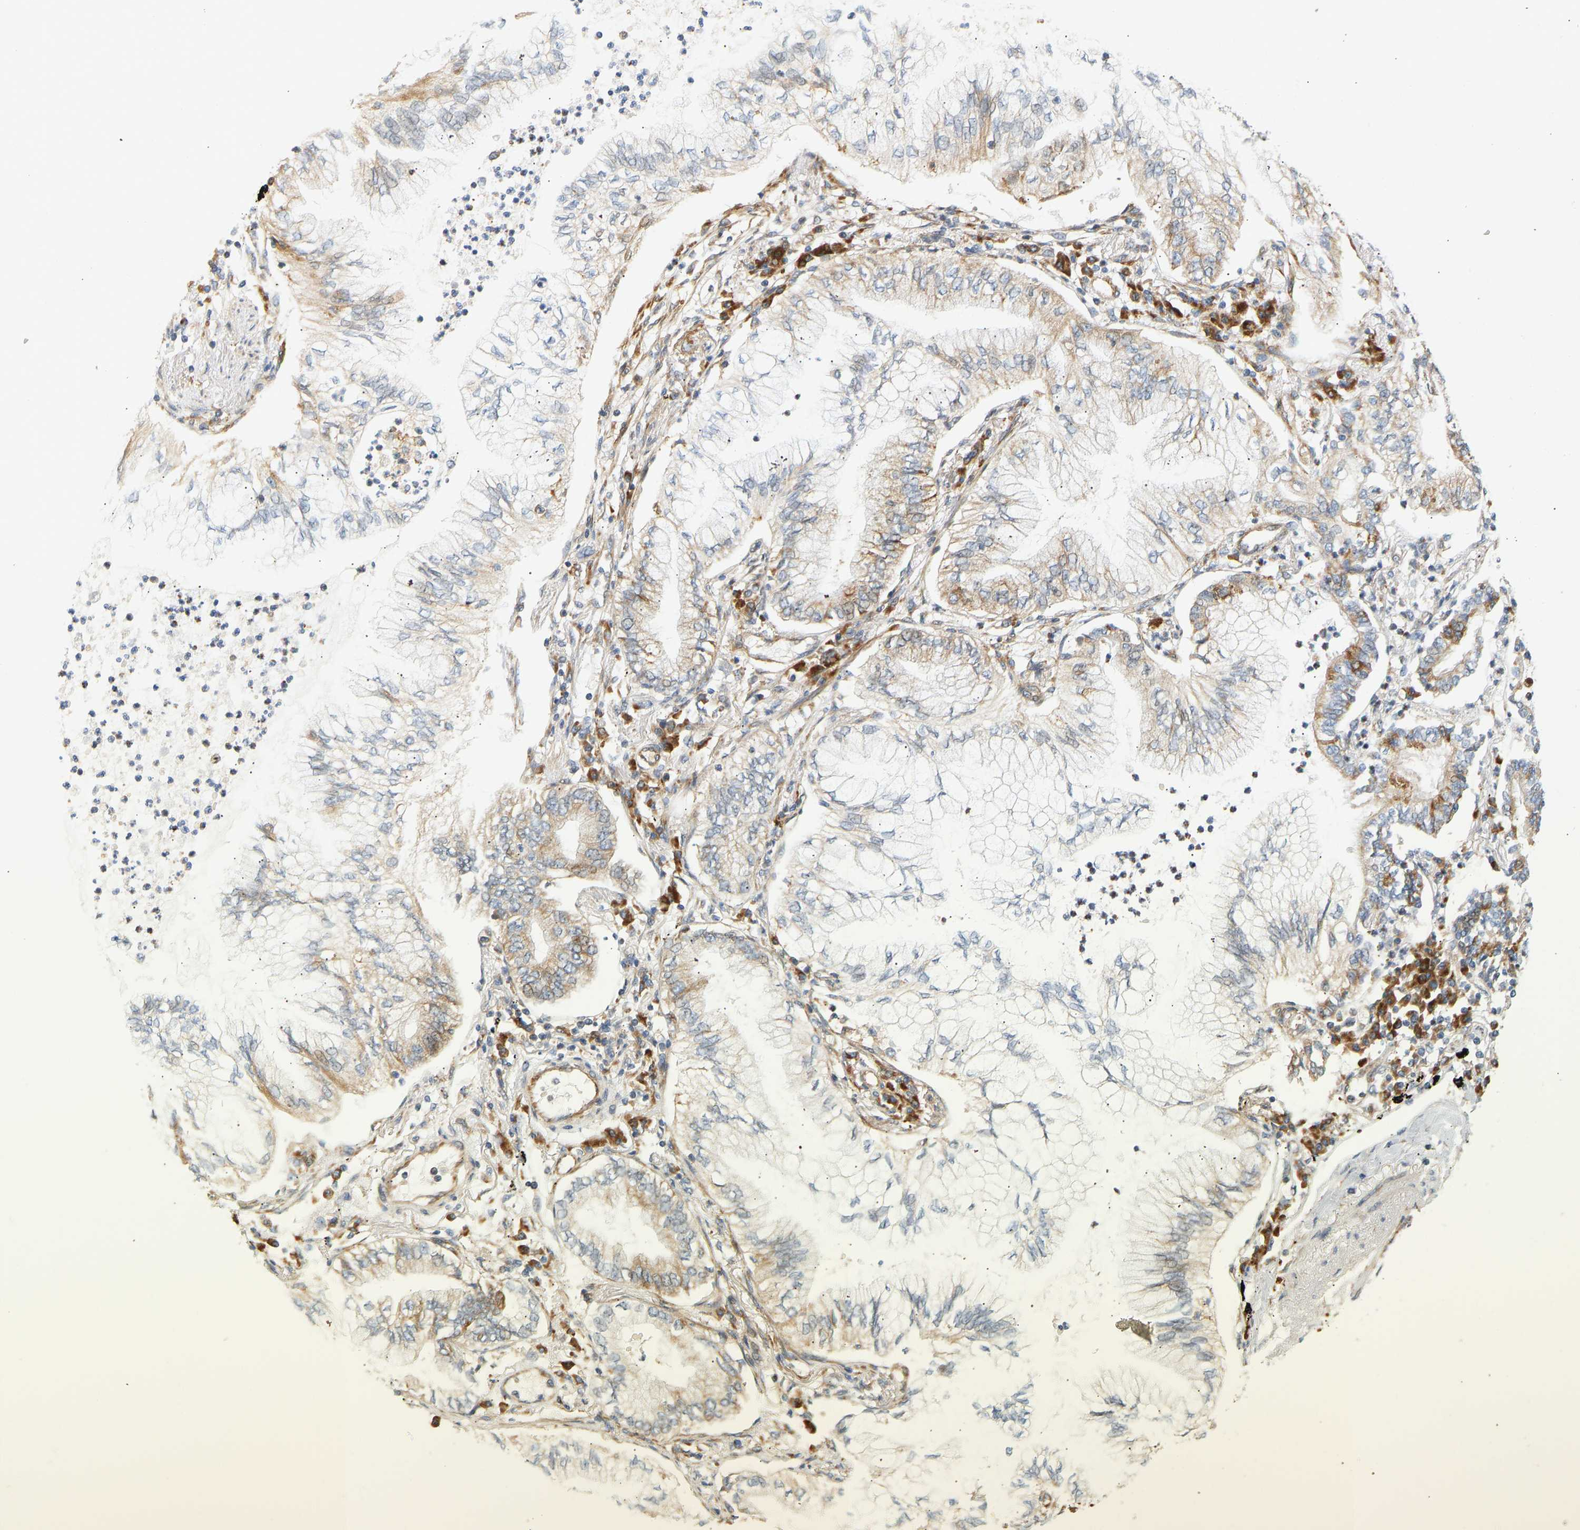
{"staining": {"intensity": "moderate", "quantity": "25%-75%", "location": "cytoplasmic/membranous"}, "tissue": "lung cancer", "cell_type": "Tumor cells", "image_type": "cancer", "snomed": [{"axis": "morphology", "description": "Normal tissue, NOS"}, {"axis": "morphology", "description": "Adenocarcinoma, NOS"}, {"axis": "topography", "description": "Bronchus"}, {"axis": "topography", "description": "Lung"}], "caption": "DAB immunohistochemical staining of human adenocarcinoma (lung) shows moderate cytoplasmic/membranous protein staining in approximately 25%-75% of tumor cells.", "gene": "RPS14", "patient": {"sex": "female", "age": 70}}